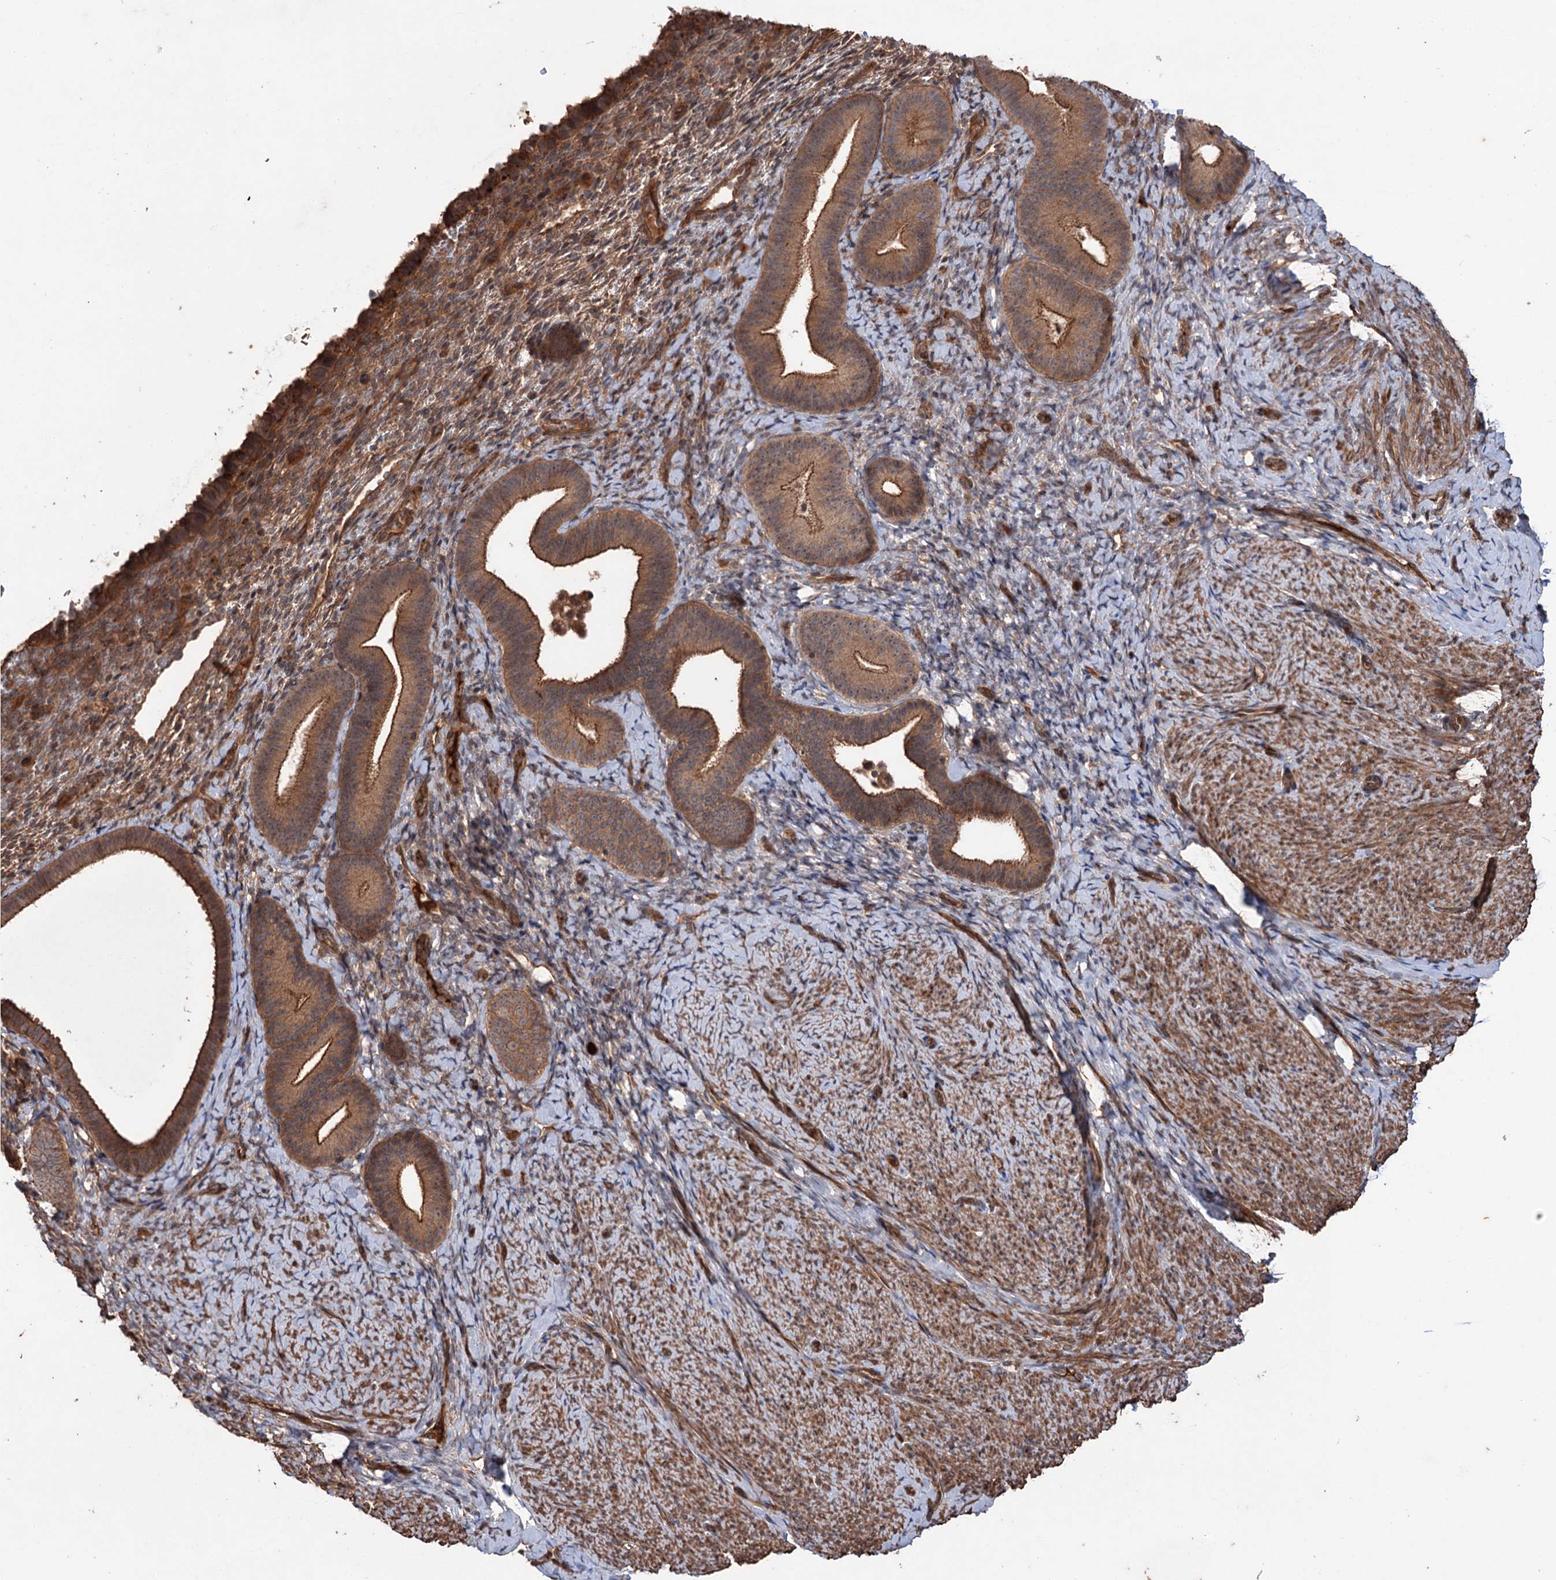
{"staining": {"intensity": "moderate", "quantity": "<25%", "location": "cytoplasmic/membranous"}, "tissue": "endometrium", "cell_type": "Cells in endometrial stroma", "image_type": "normal", "snomed": [{"axis": "morphology", "description": "Normal tissue, NOS"}, {"axis": "topography", "description": "Endometrium"}], "caption": "Immunohistochemistry (IHC) (DAB) staining of normal human endometrium shows moderate cytoplasmic/membranous protein positivity in about <25% of cells in endometrial stroma.", "gene": "ADK", "patient": {"sex": "female", "age": 65}}